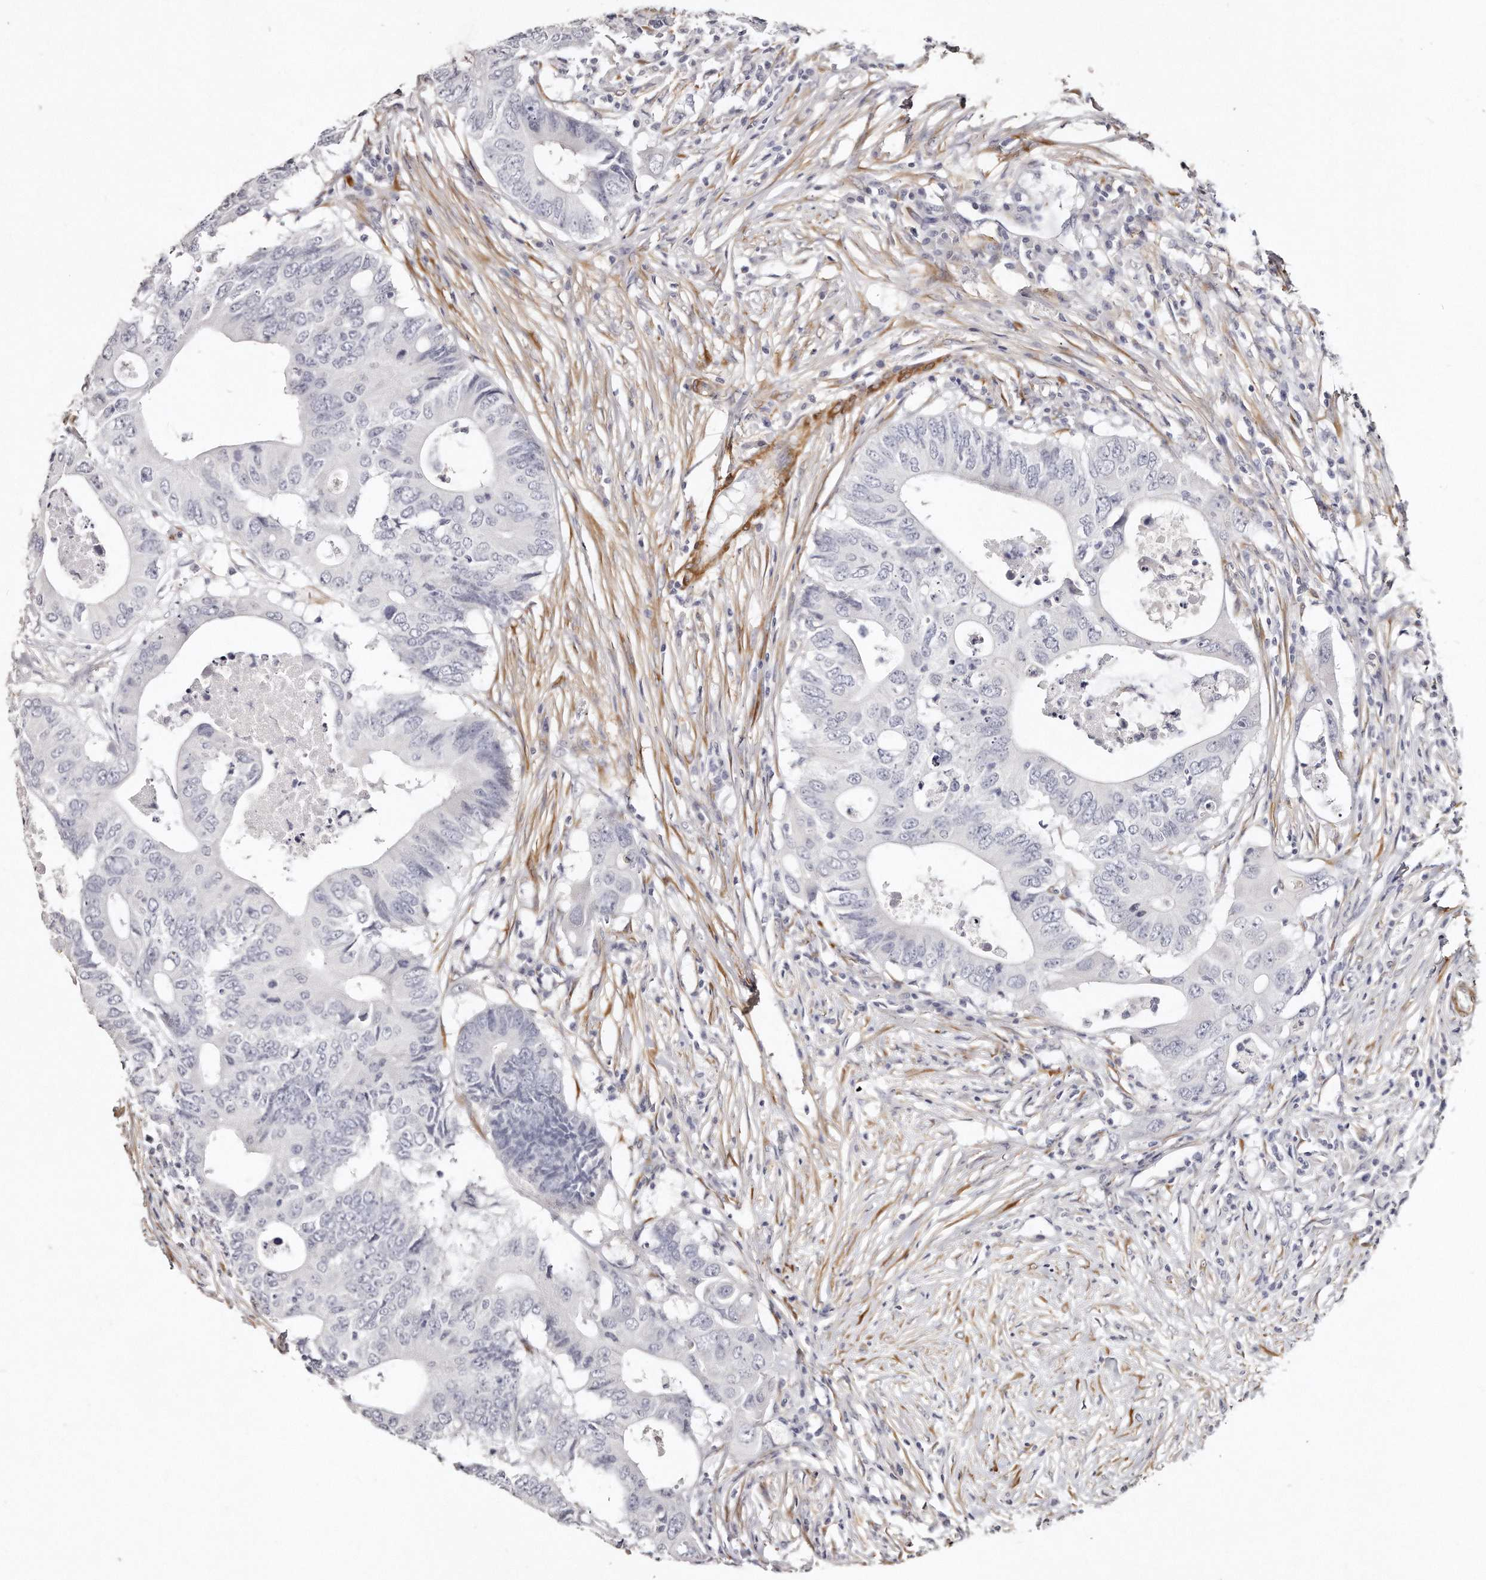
{"staining": {"intensity": "negative", "quantity": "none", "location": "none"}, "tissue": "colorectal cancer", "cell_type": "Tumor cells", "image_type": "cancer", "snomed": [{"axis": "morphology", "description": "Adenocarcinoma, NOS"}, {"axis": "topography", "description": "Colon"}], "caption": "DAB immunohistochemical staining of human colorectal cancer shows no significant positivity in tumor cells. (DAB (3,3'-diaminobenzidine) immunohistochemistry (IHC) visualized using brightfield microscopy, high magnification).", "gene": "LMOD1", "patient": {"sex": "male", "age": 71}}